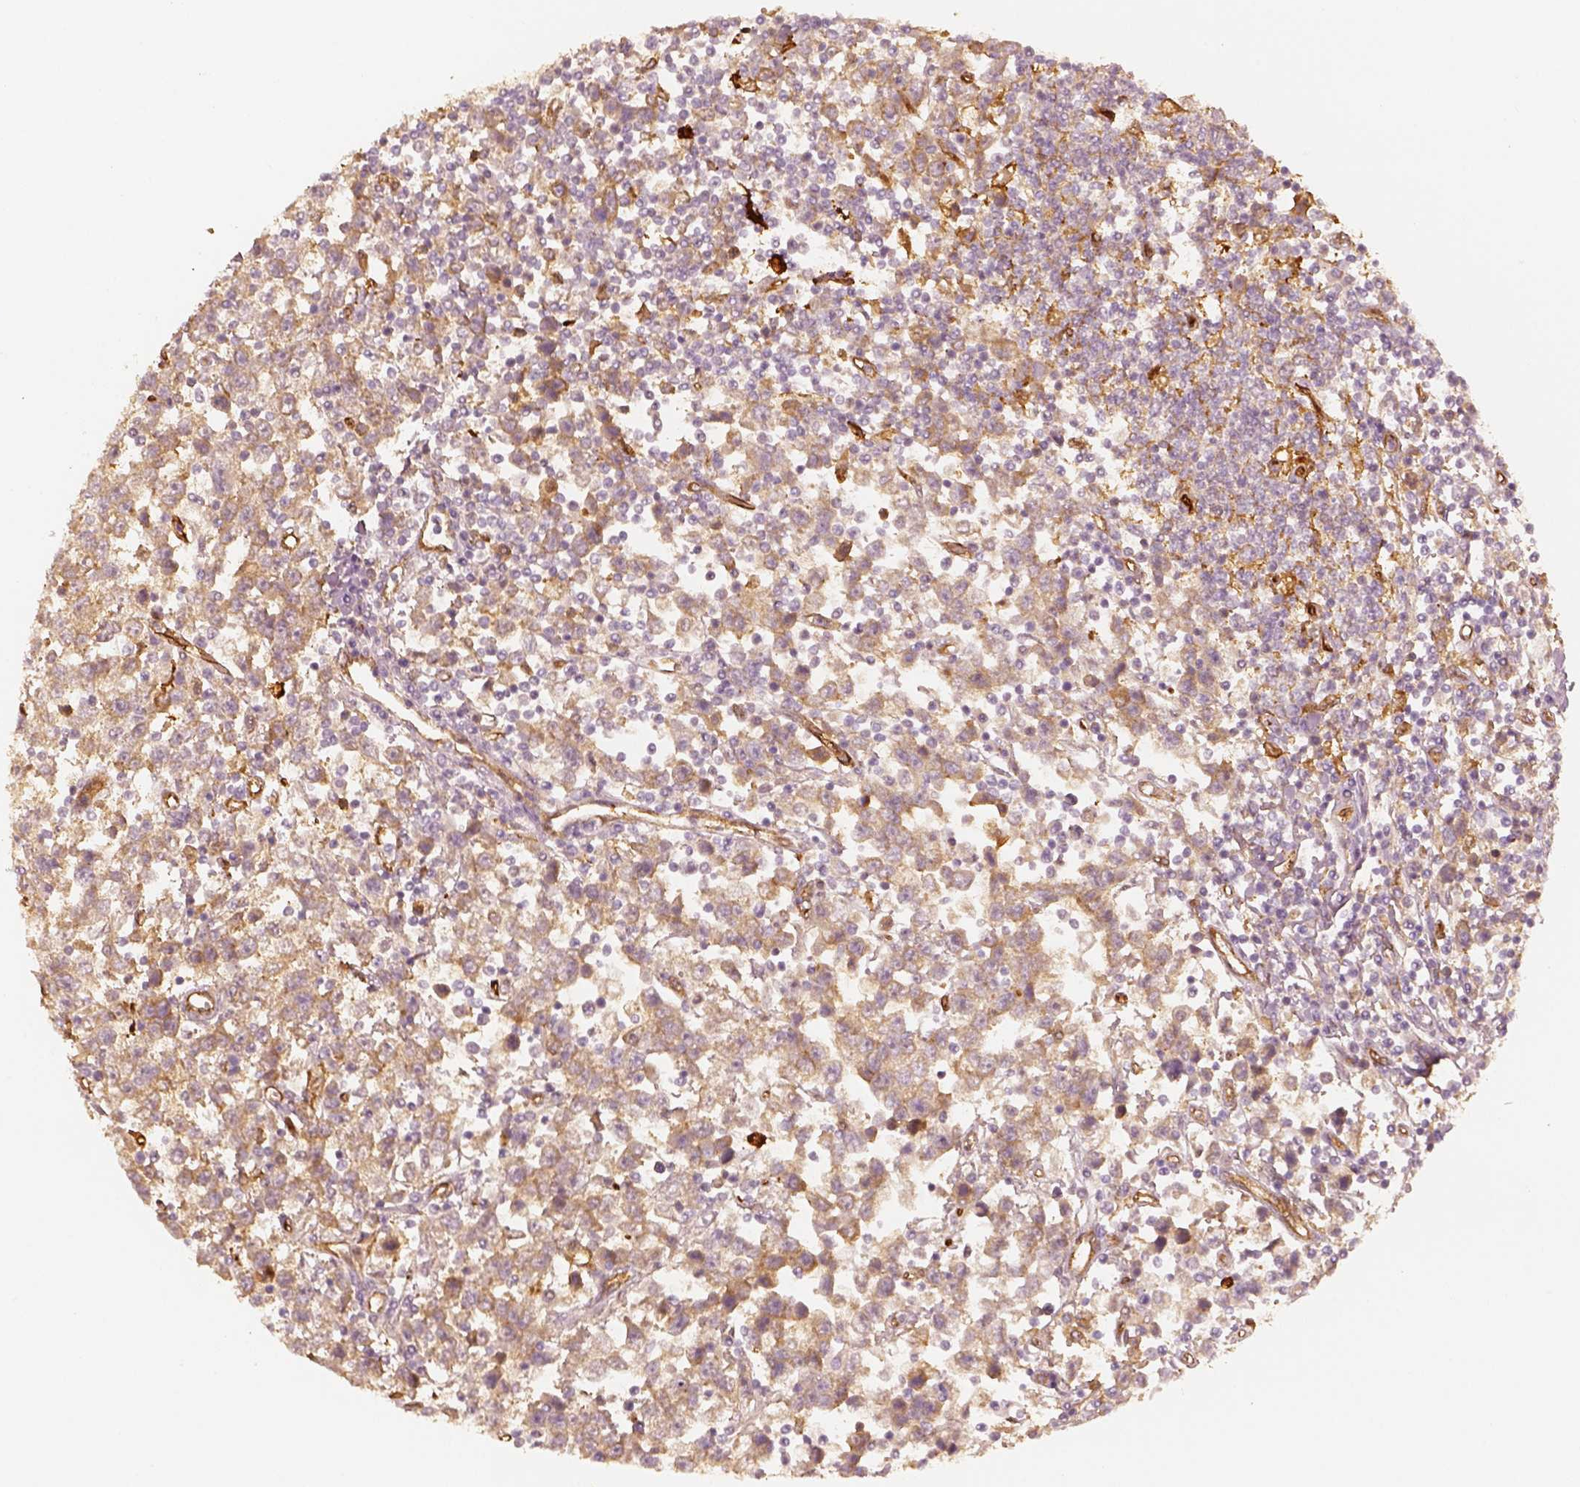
{"staining": {"intensity": "weak", "quantity": "25%-75%", "location": "cytoplasmic/membranous"}, "tissue": "testis cancer", "cell_type": "Tumor cells", "image_type": "cancer", "snomed": [{"axis": "morphology", "description": "Seminoma, NOS"}, {"axis": "topography", "description": "Testis"}], "caption": "Tumor cells reveal low levels of weak cytoplasmic/membranous staining in about 25%-75% of cells in testis cancer (seminoma).", "gene": "FSCN1", "patient": {"sex": "male", "age": 34}}